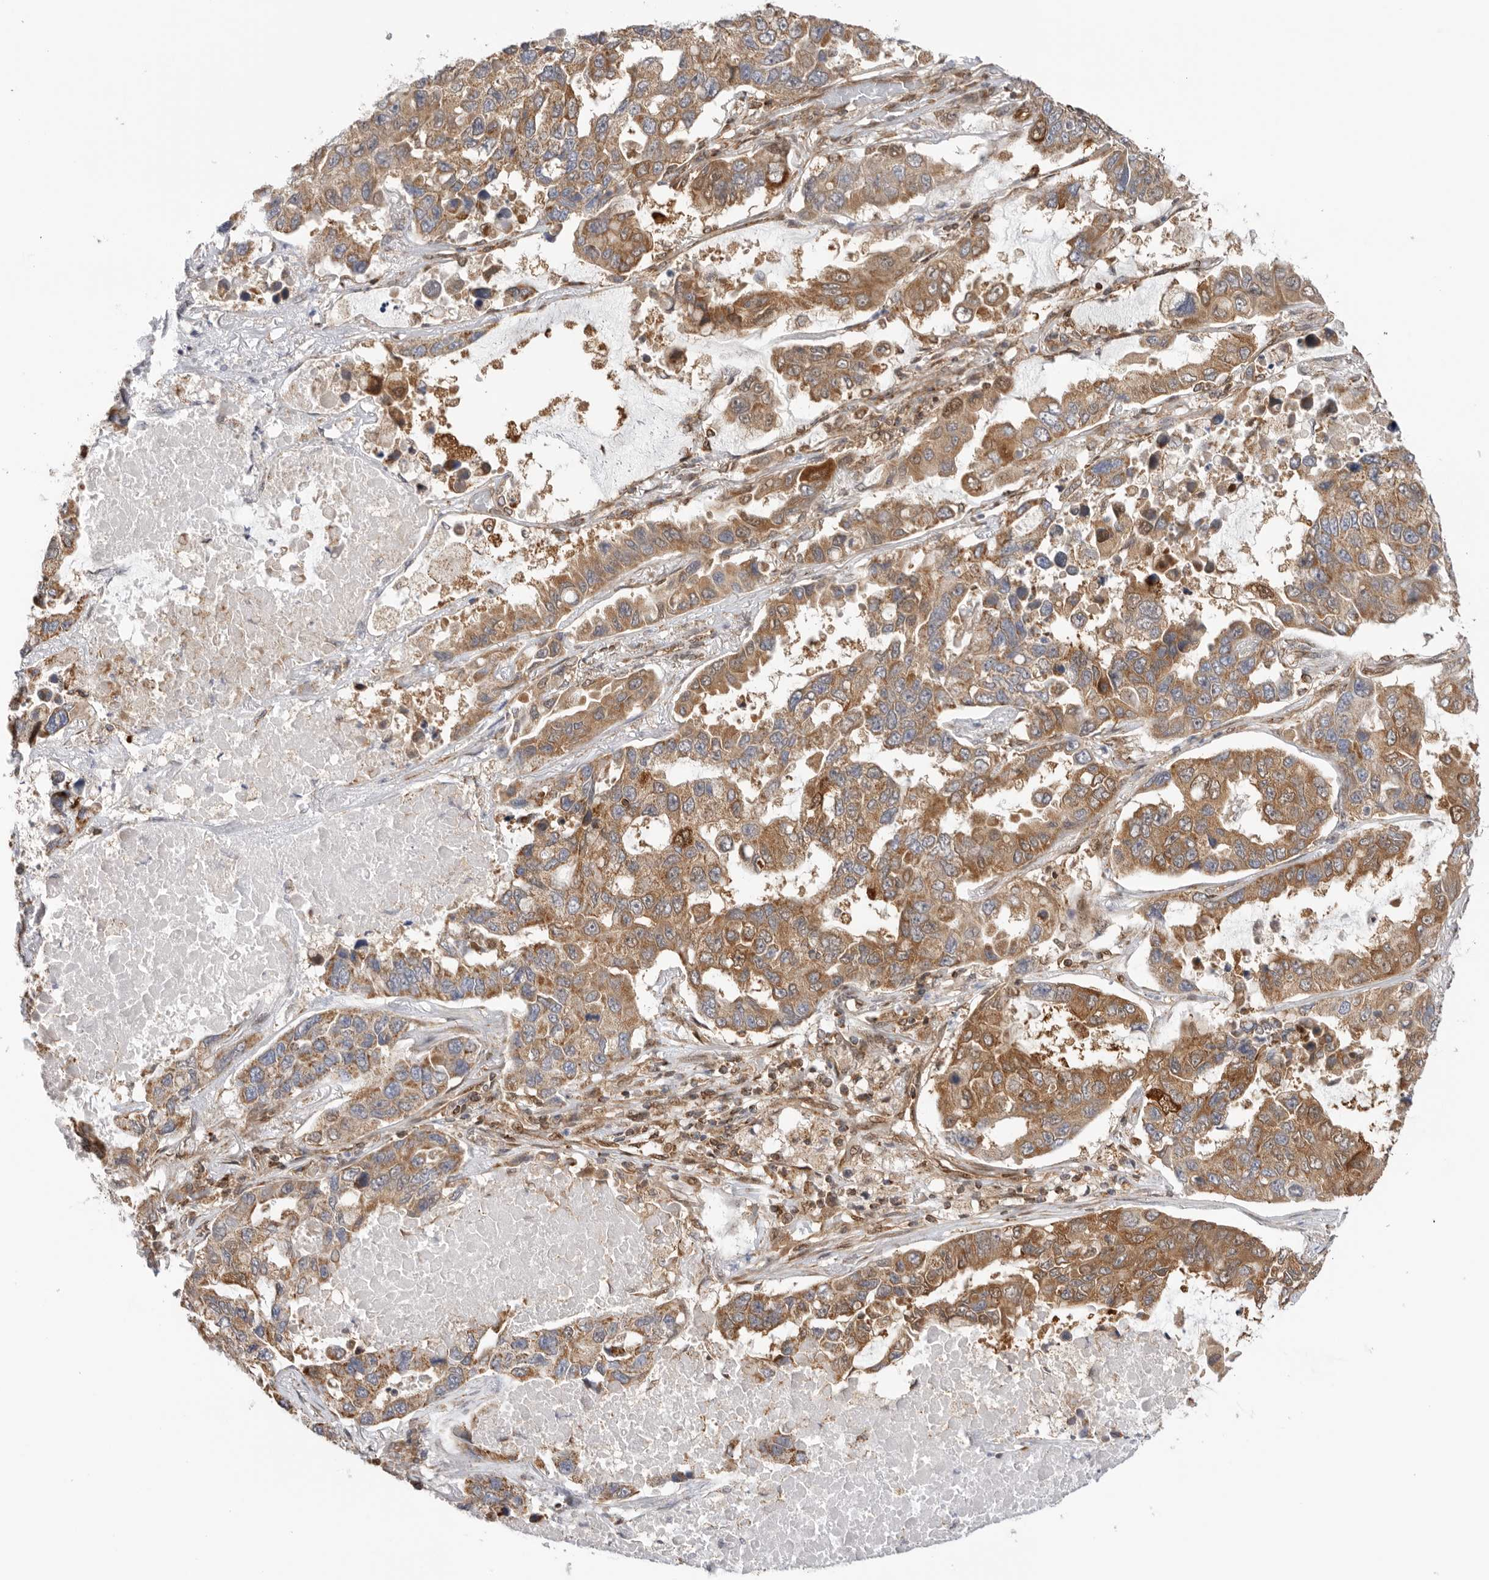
{"staining": {"intensity": "moderate", "quantity": ">75%", "location": "cytoplasmic/membranous,nuclear"}, "tissue": "lung cancer", "cell_type": "Tumor cells", "image_type": "cancer", "snomed": [{"axis": "morphology", "description": "Adenocarcinoma, NOS"}, {"axis": "topography", "description": "Lung"}], "caption": "The photomicrograph demonstrates a brown stain indicating the presence of a protein in the cytoplasmic/membranous and nuclear of tumor cells in lung cancer (adenocarcinoma). The protein of interest is stained brown, and the nuclei are stained in blue (DAB IHC with brightfield microscopy, high magnification).", "gene": "DCAF8", "patient": {"sex": "male", "age": 64}}